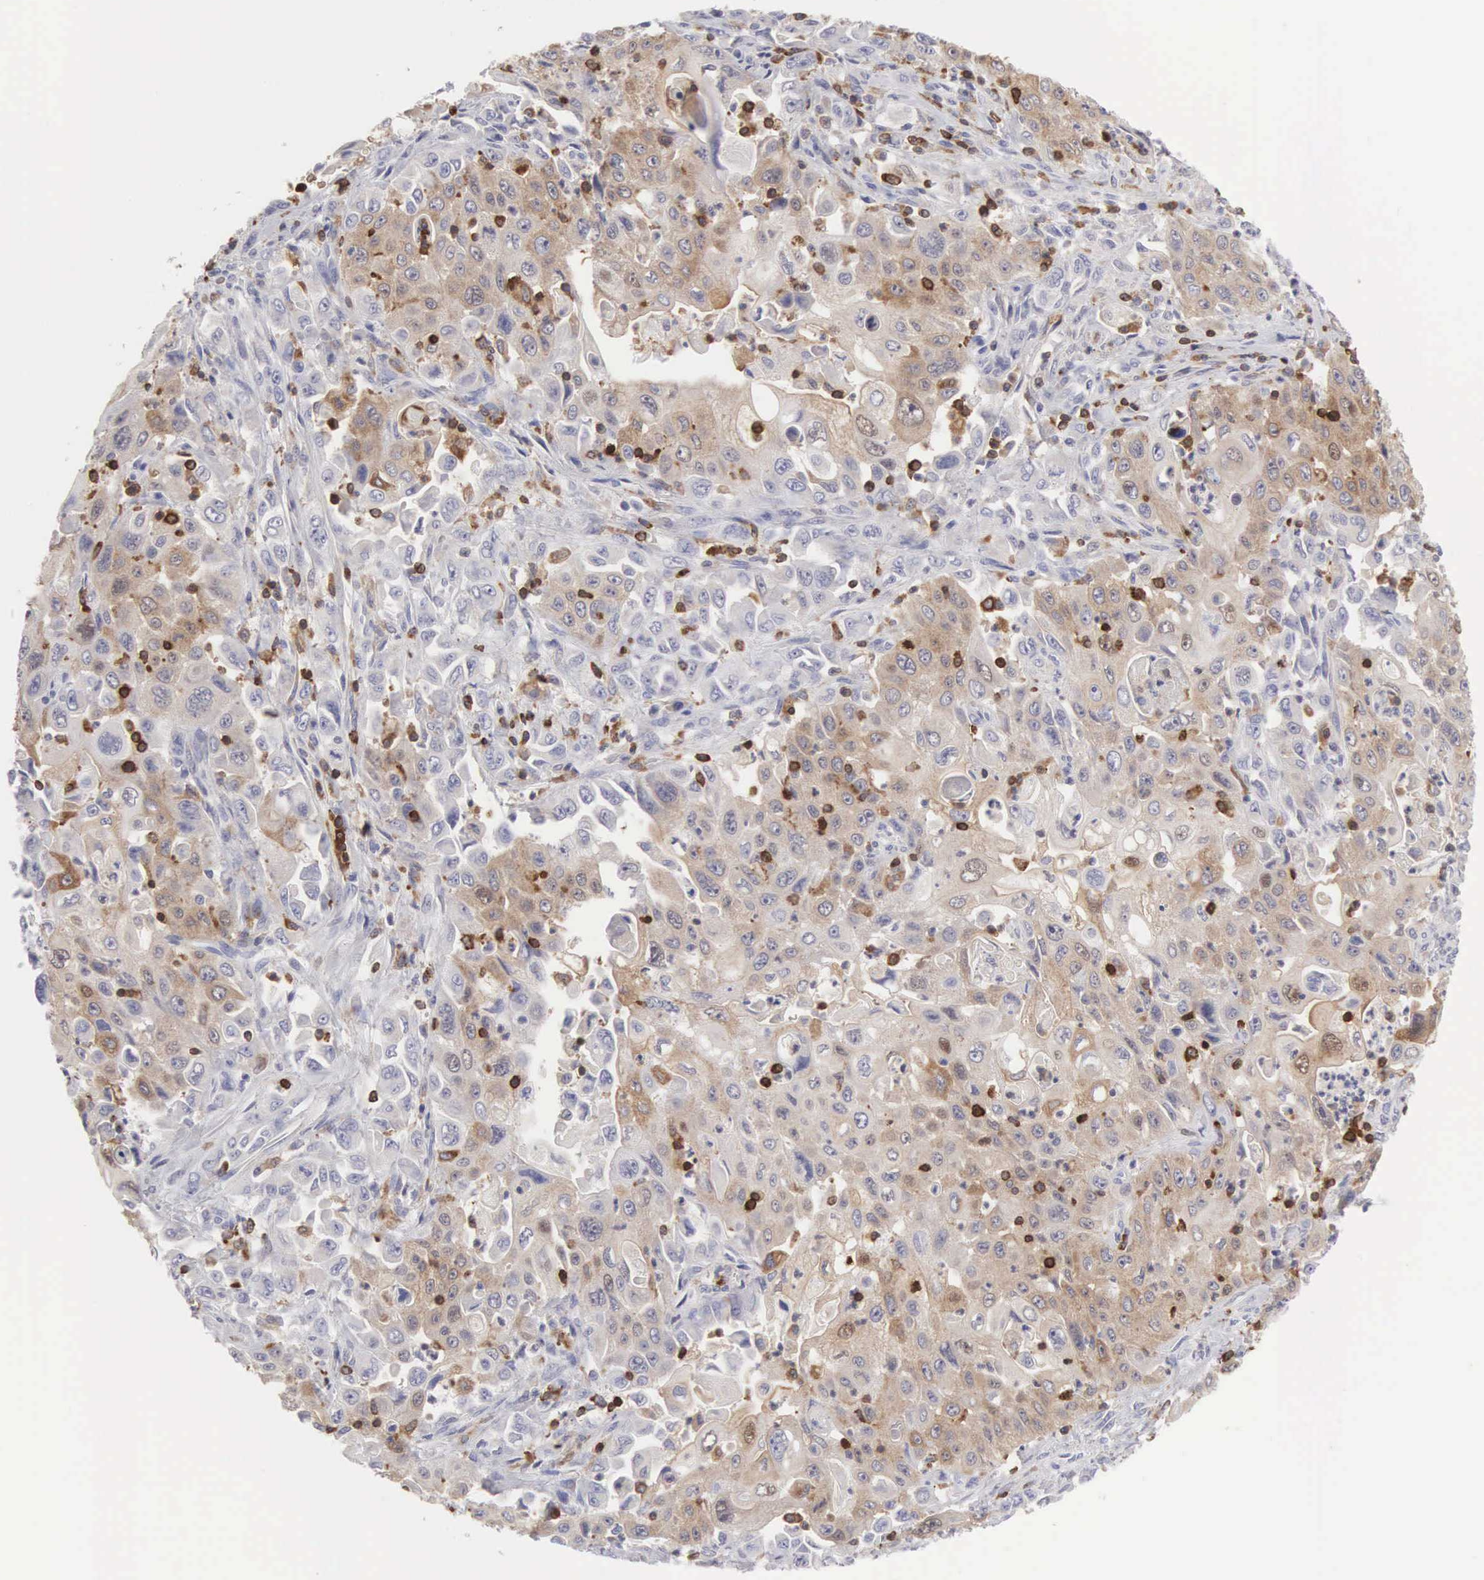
{"staining": {"intensity": "moderate", "quantity": ">75%", "location": "cytoplasmic/membranous"}, "tissue": "pancreatic cancer", "cell_type": "Tumor cells", "image_type": "cancer", "snomed": [{"axis": "morphology", "description": "Adenocarcinoma, NOS"}, {"axis": "topography", "description": "Pancreas"}], "caption": "This is an image of immunohistochemistry staining of pancreatic cancer, which shows moderate positivity in the cytoplasmic/membranous of tumor cells.", "gene": "SH3BP1", "patient": {"sex": "male", "age": 70}}